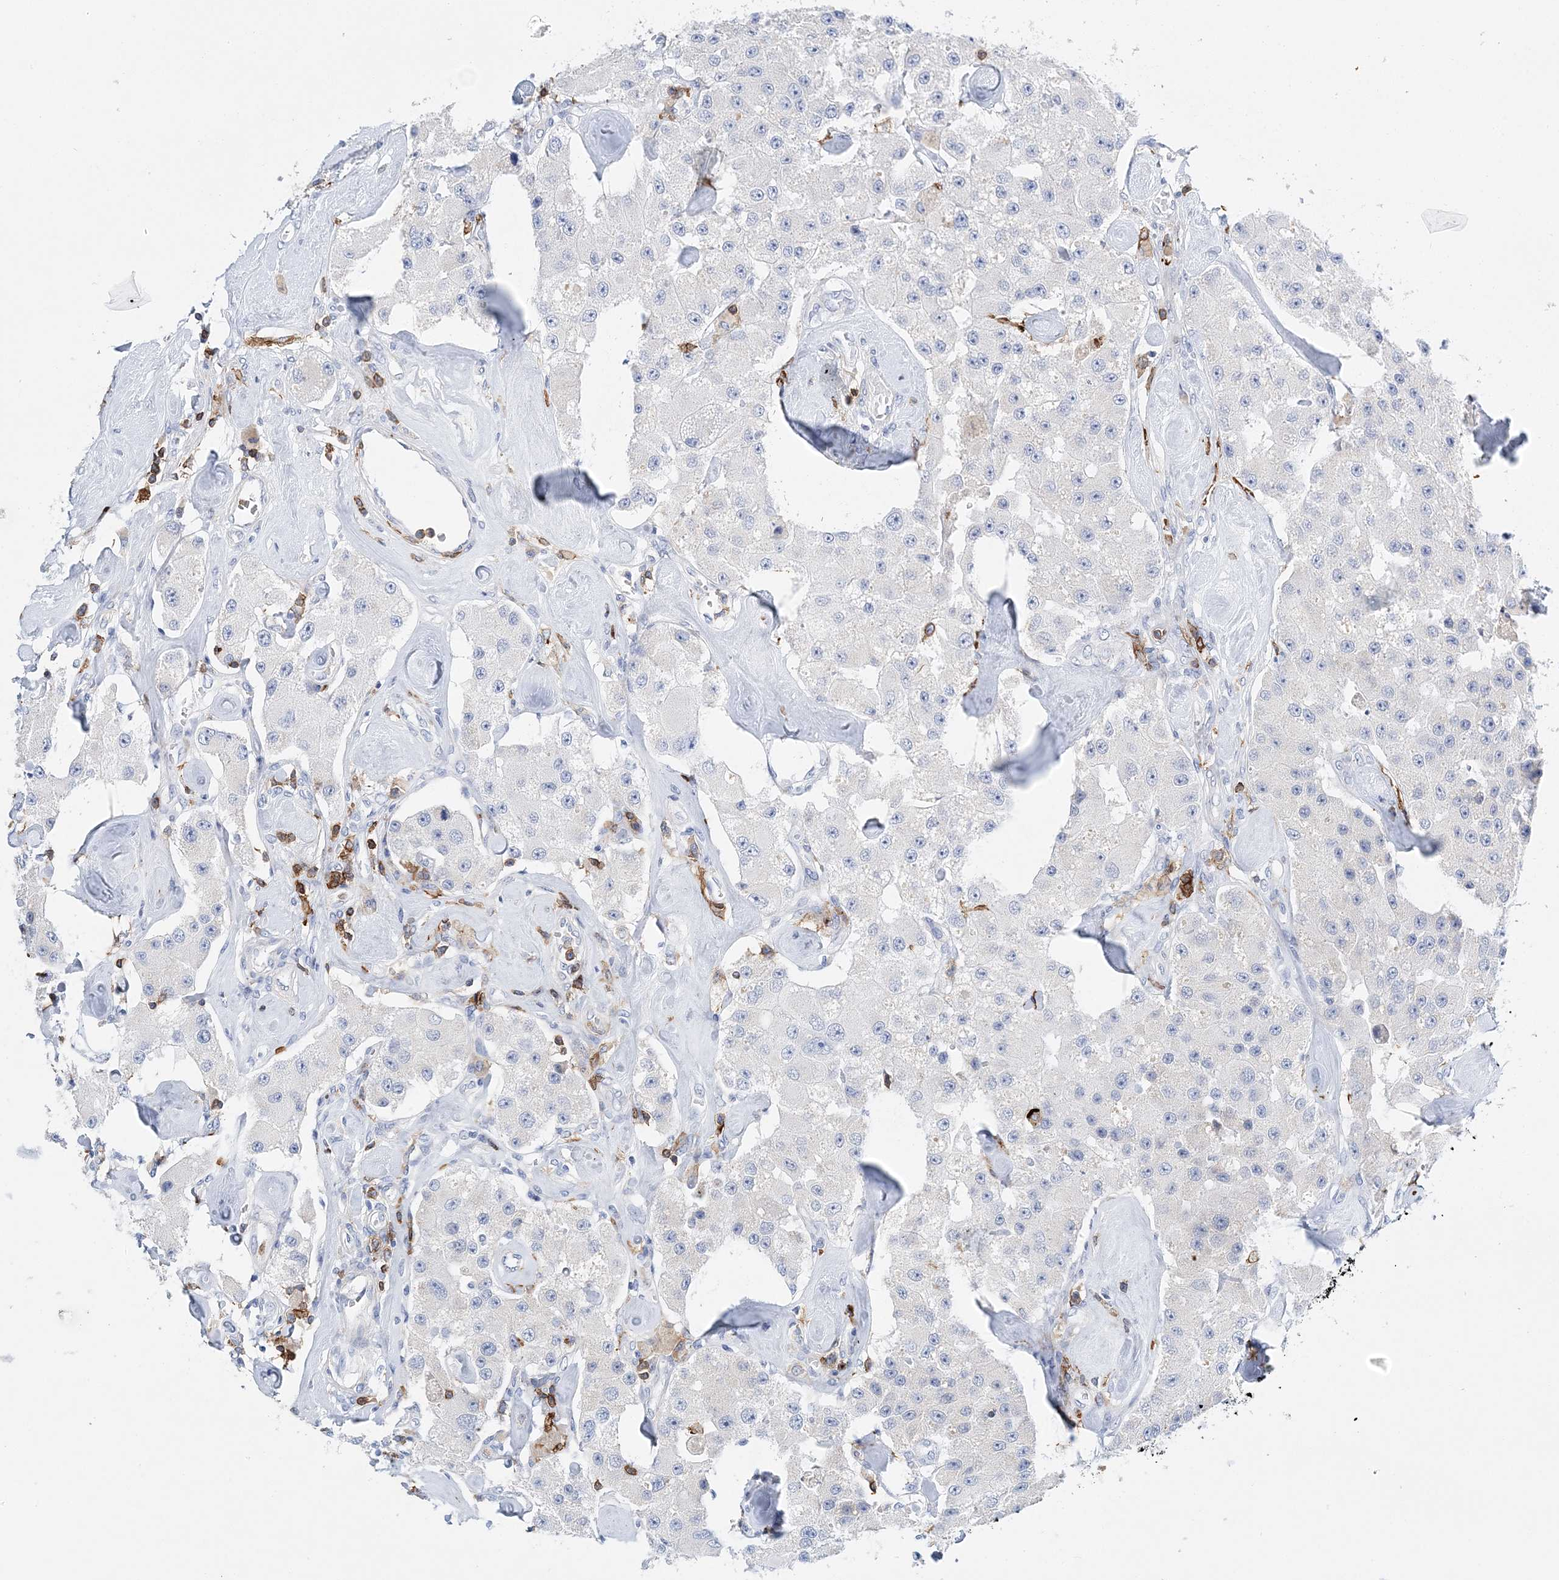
{"staining": {"intensity": "negative", "quantity": "none", "location": "none"}, "tissue": "carcinoid", "cell_type": "Tumor cells", "image_type": "cancer", "snomed": [{"axis": "morphology", "description": "Carcinoid, malignant, NOS"}, {"axis": "topography", "description": "Pancreas"}], "caption": "An immunohistochemistry image of carcinoid is shown. There is no staining in tumor cells of carcinoid. Nuclei are stained in blue.", "gene": "PRMT9", "patient": {"sex": "male", "age": 41}}